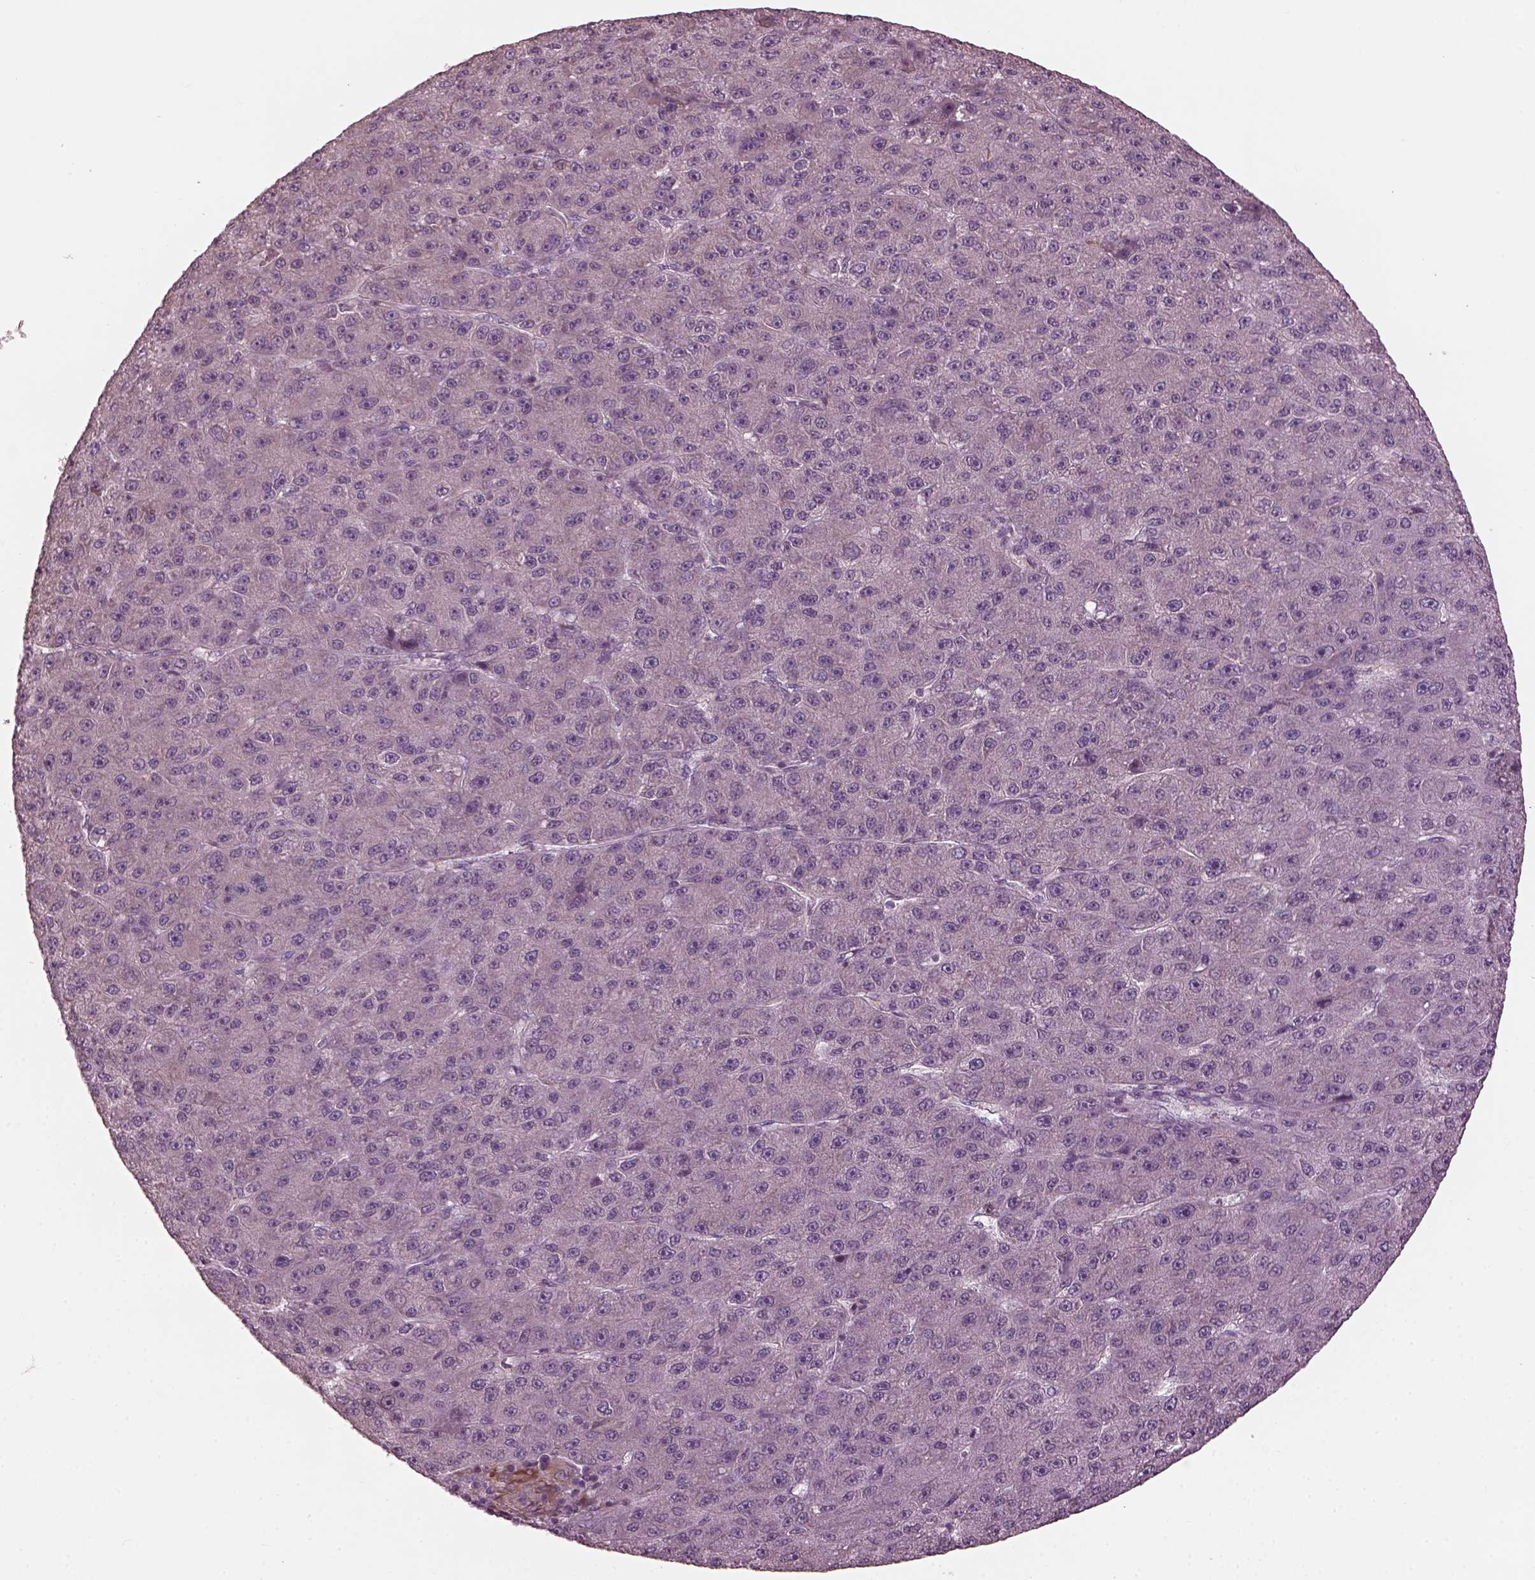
{"staining": {"intensity": "weak", "quantity": "<25%", "location": "cytoplasmic/membranous"}, "tissue": "liver cancer", "cell_type": "Tumor cells", "image_type": "cancer", "snomed": [{"axis": "morphology", "description": "Carcinoma, Hepatocellular, NOS"}, {"axis": "topography", "description": "Liver"}], "caption": "Micrograph shows no significant protein expression in tumor cells of liver cancer.", "gene": "PSTPIP2", "patient": {"sex": "male", "age": 67}}